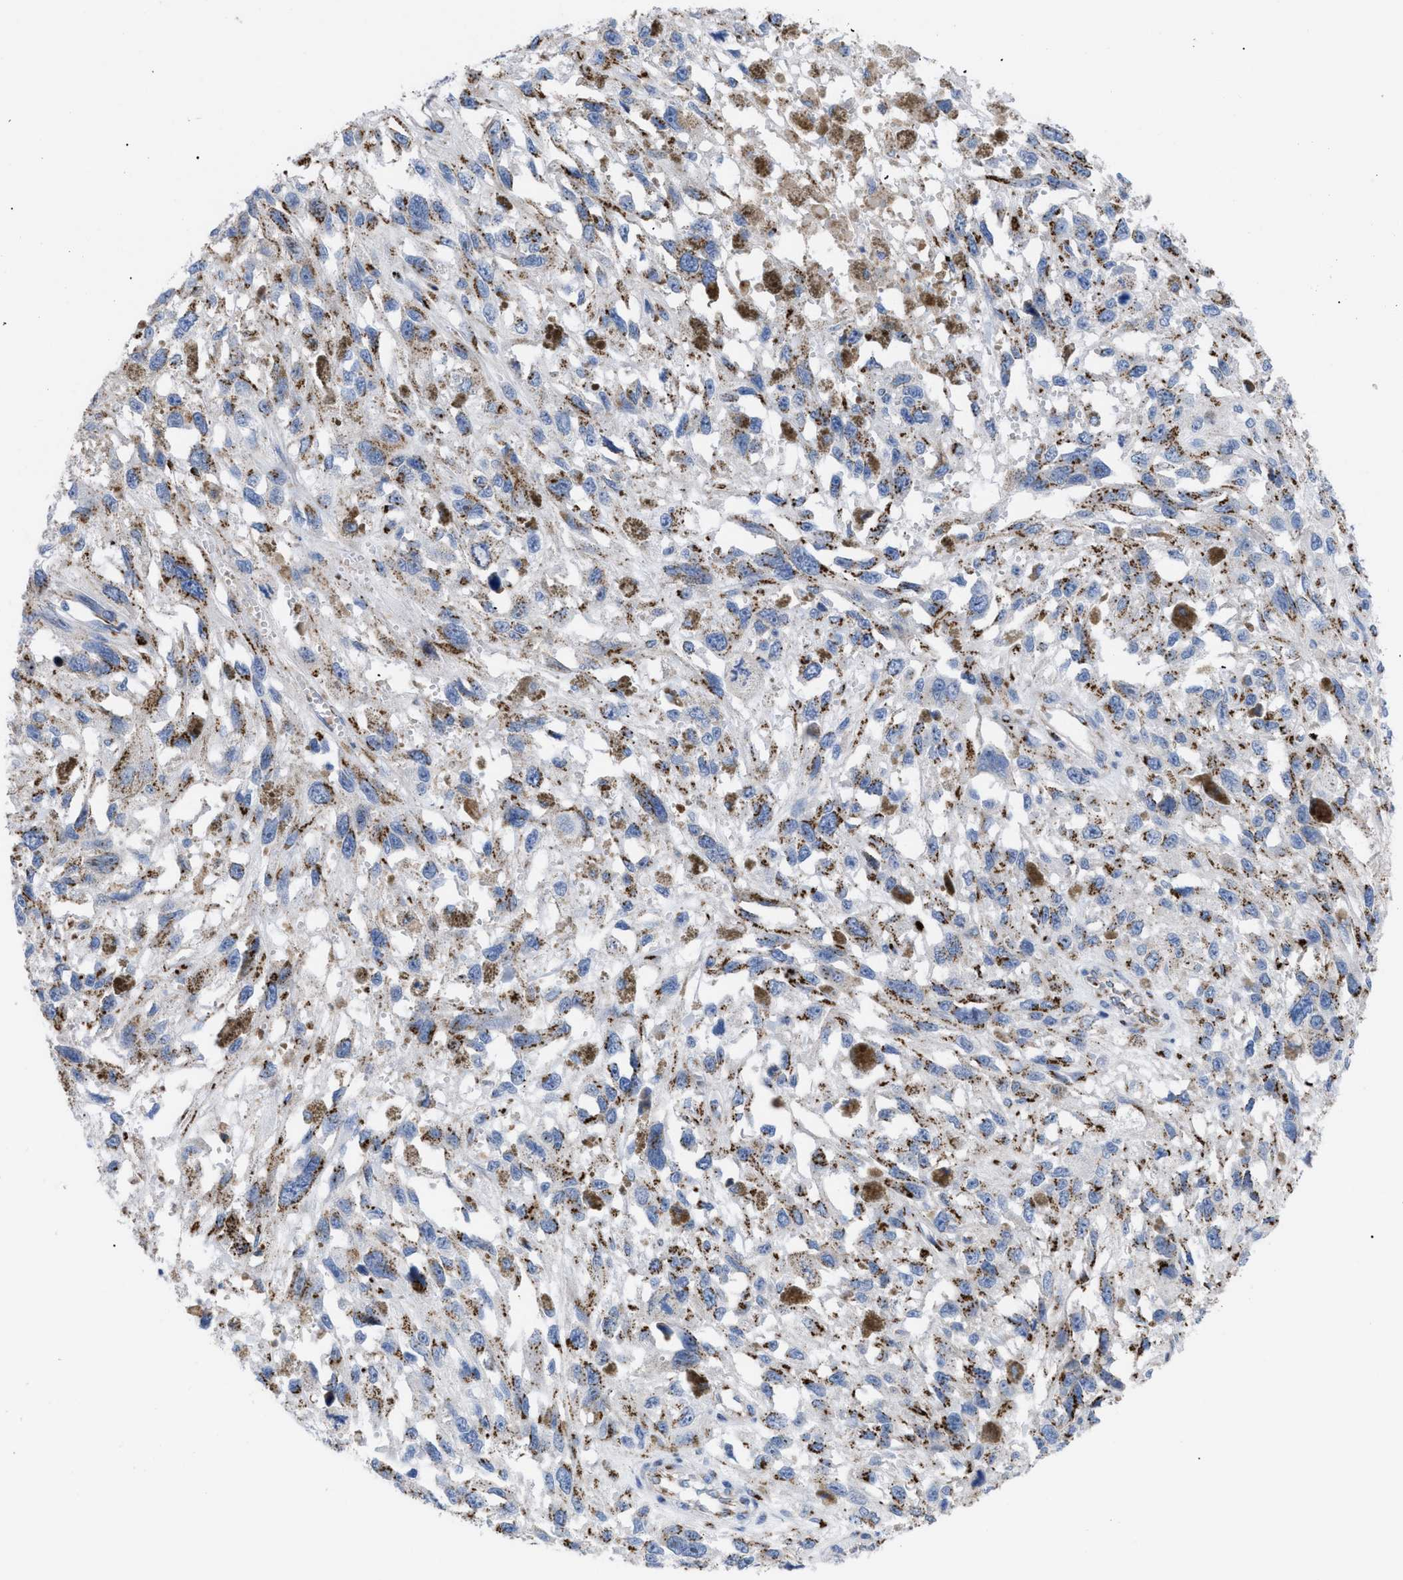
{"staining": {"intensity": "moderate", "quantity": ">75%", "location": "cytoplasmic/membranous"}, "tissue": "melanoma", "cell_type": "Tumor cells", "image_type": "cancer", "snomed": [{"axis": "morphology", "description": "Malignant melanoma, Metastatic site"}, {"axis": "topography", "description": "Lymph node"}], "caption": "The immunohistochemical stain highlights moderate cytoplasmic/membranous staining in tumor cells of melanoma tissue.", "gene": "TMEM17", "patient": {"sex": "male", "age": 59}}